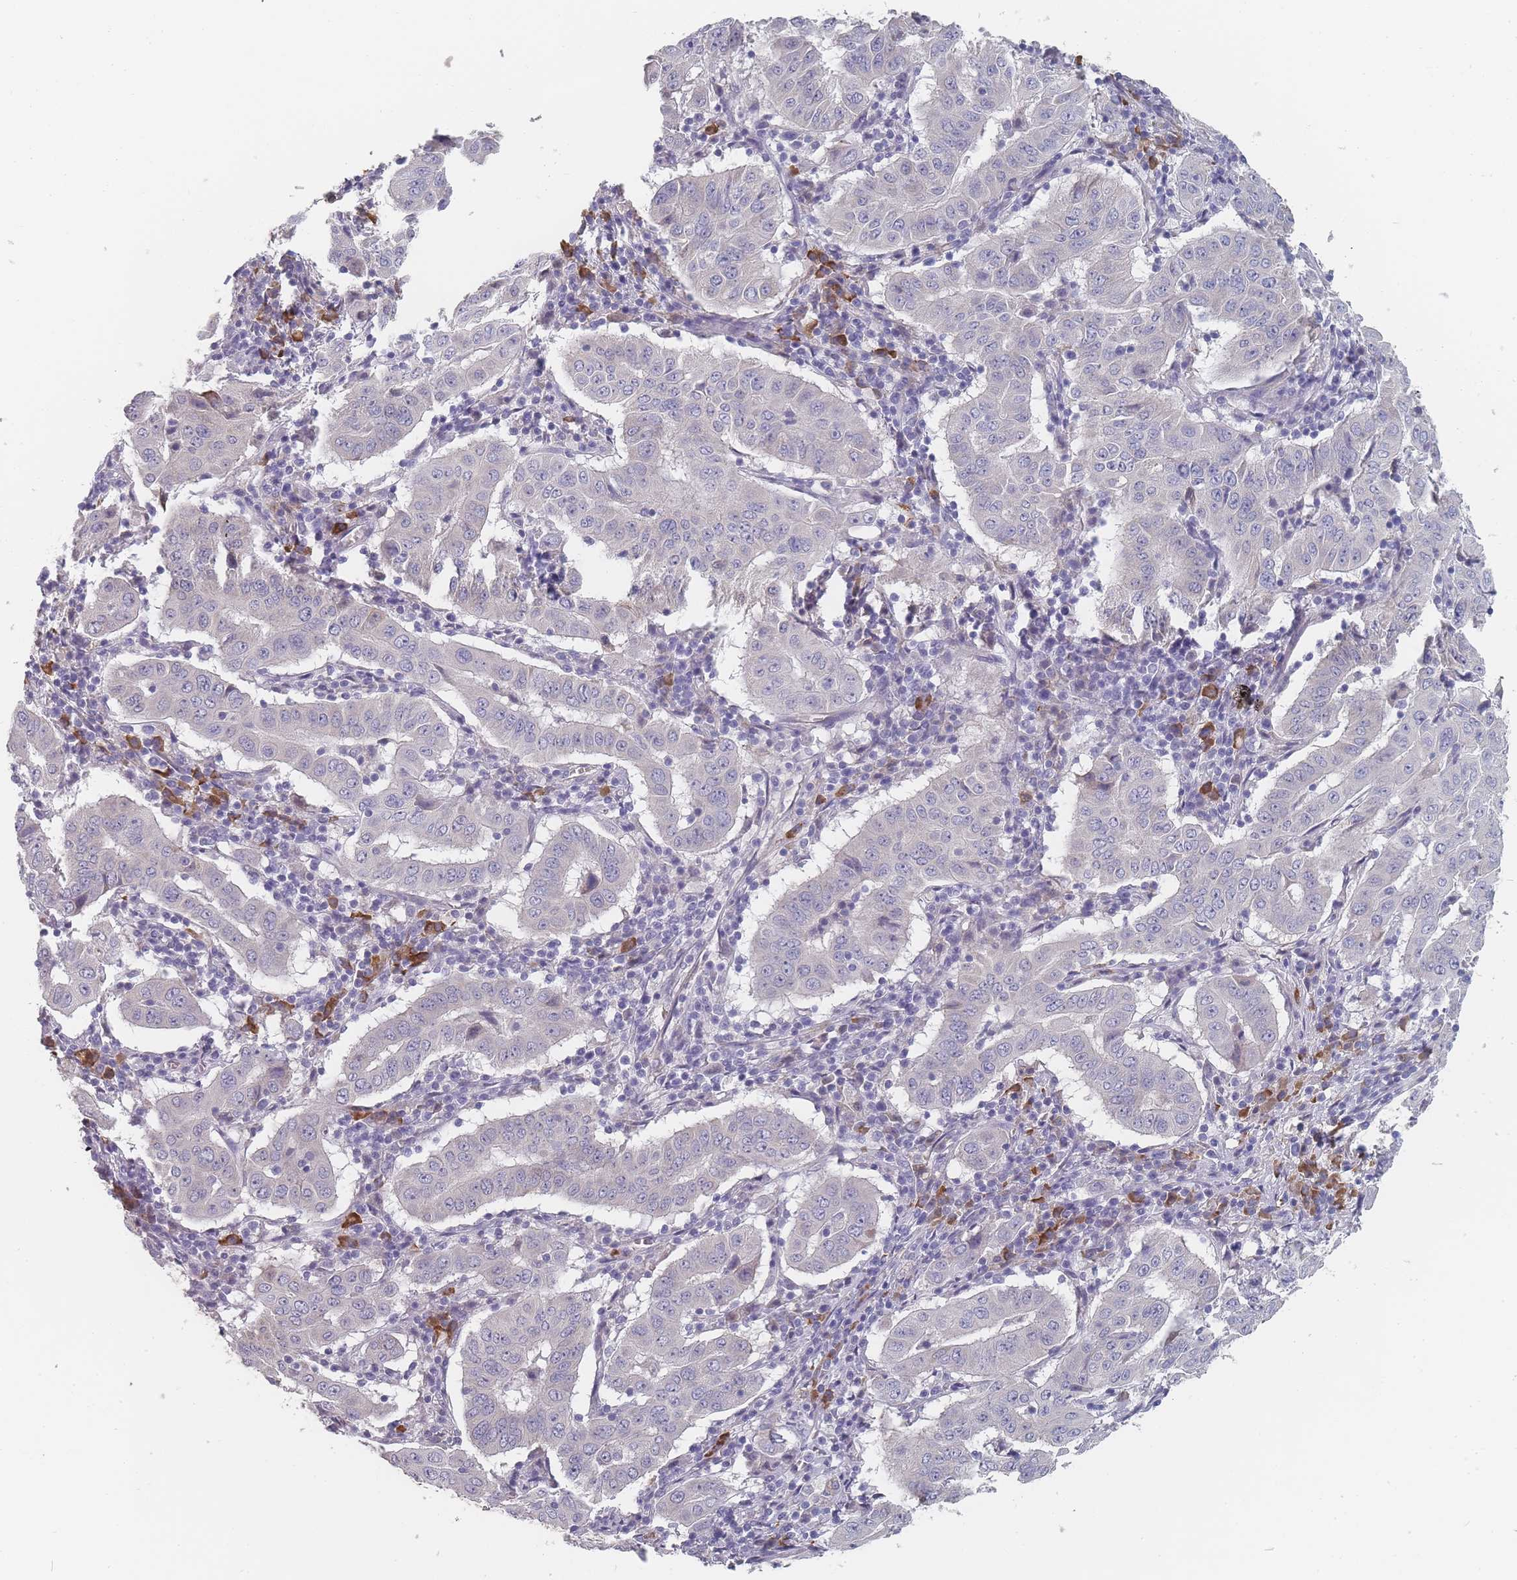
{"staining": {"intensity": "negative", "quantity": "none", "location": "none"}, "tissue": "pancreatic cancer", "cell_type": "Tumor cells", "image_type": "cancer", "snomed": [{"axis": "morphology", "description": "Adenocarcinoma, NOS"}, {"axis": "topography", "description": "Pancreas"}], "caption": "Pancreatic cancer was stained to show a protein in brown. There is no significant staining in tumor cells. (Brightfield microscopy of DAB immunohistochemistry (IHC) at high magnification).", "gene": "SLC35E4", "patient": {"sex": "male", "age": 63}}